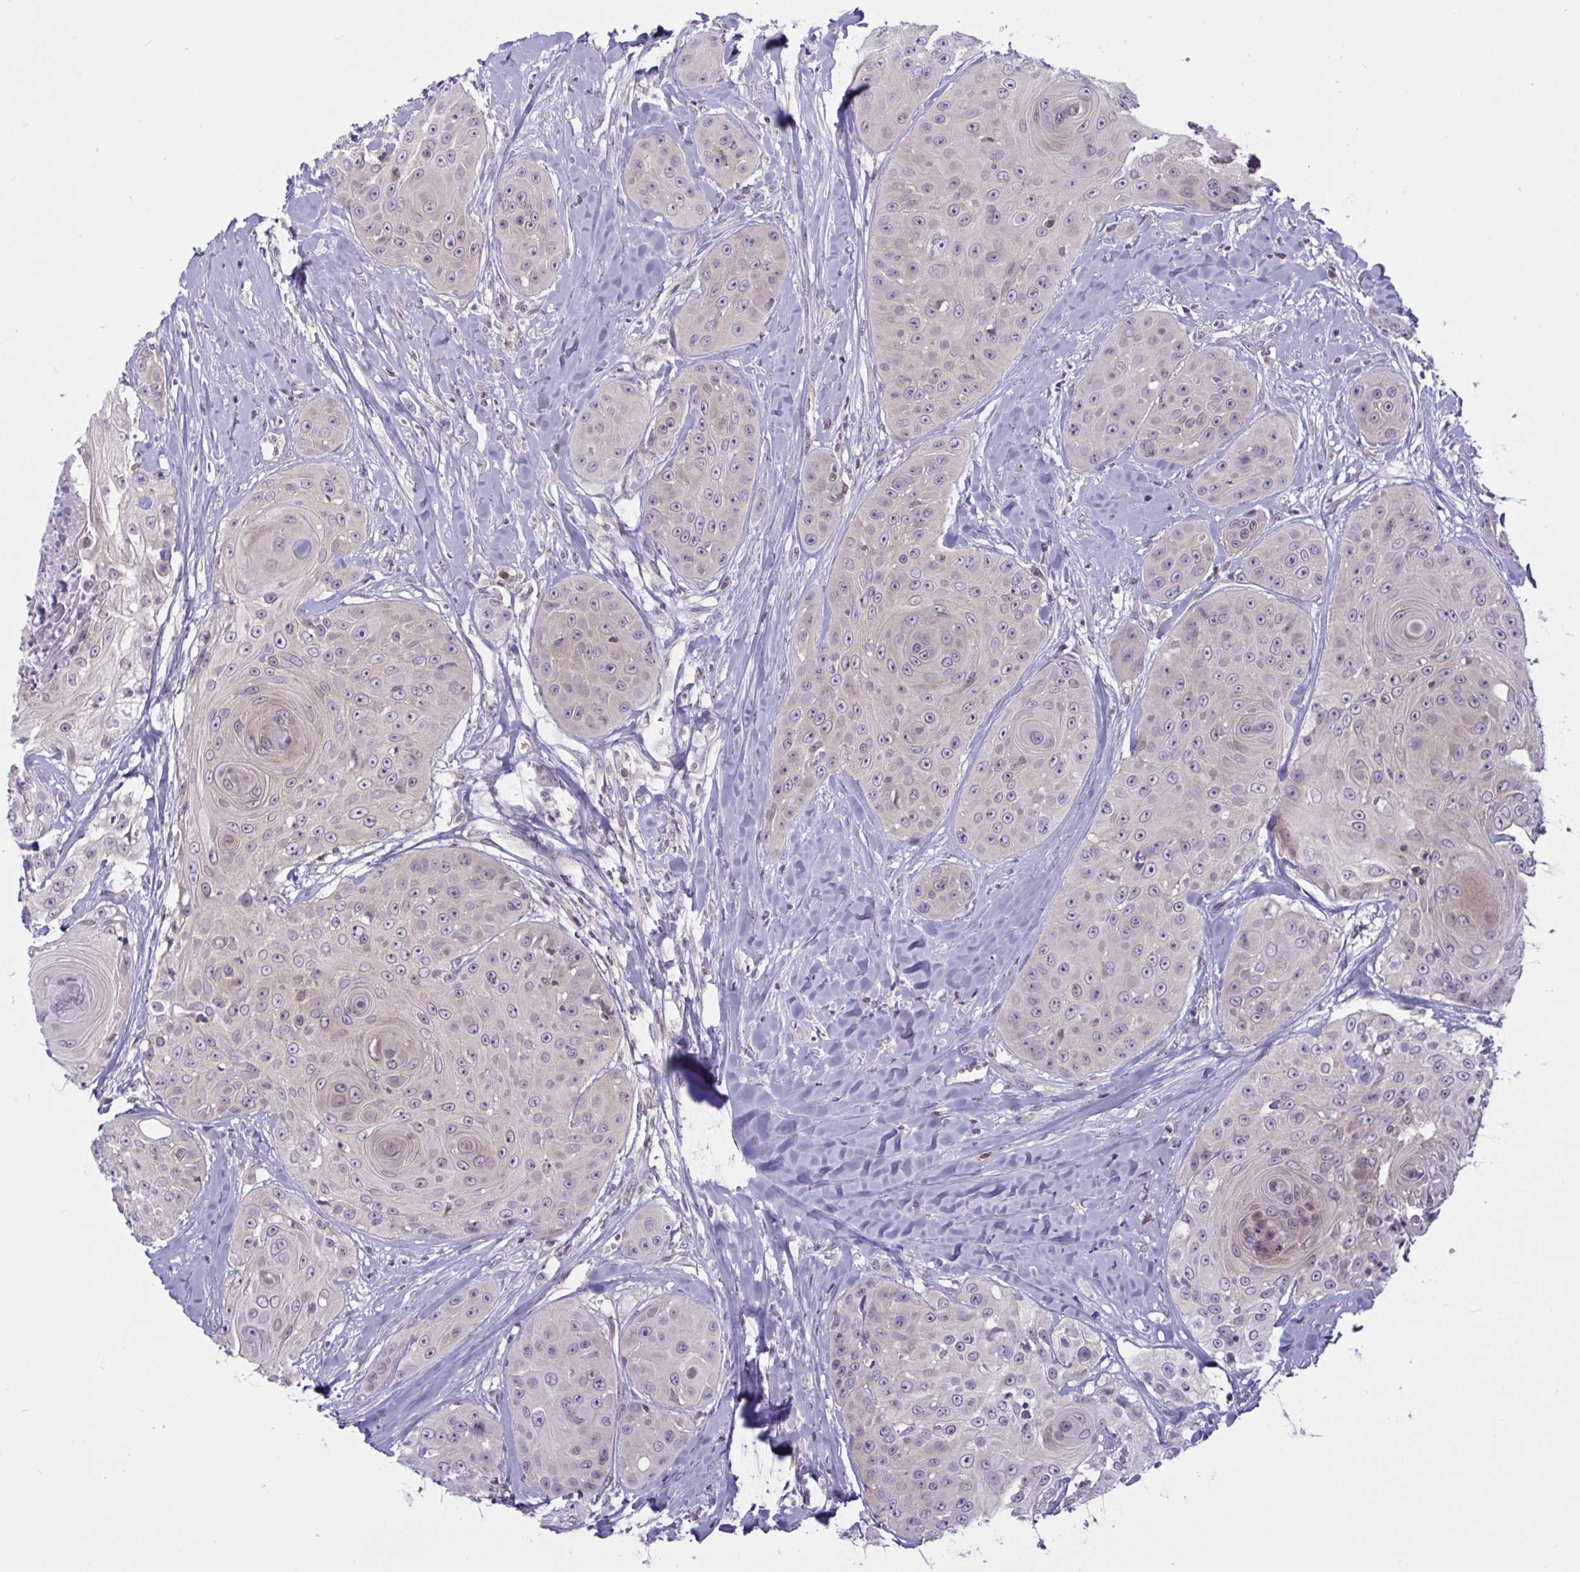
{"staining": {"intensity": "weak", "quantity": "<25%", "location": "cytoplasmic/membranous"}, "tissue": "head and neck cancer", "cell_type": "Tumor cells", "image_type": "cancer", "snomed": [{"axis": "morphology", "description": "Squamous cell carcinoma, NOS"}, {"axis": "topography", "description": "Head-Neck"}], "caption": "This is an immunohistochemistry (IHC) image of head and neck squamous cell carcinoma. There is no expression in tumor cells.", "gene": "TANK", "patient": {"sex": "male", "age": 83}}